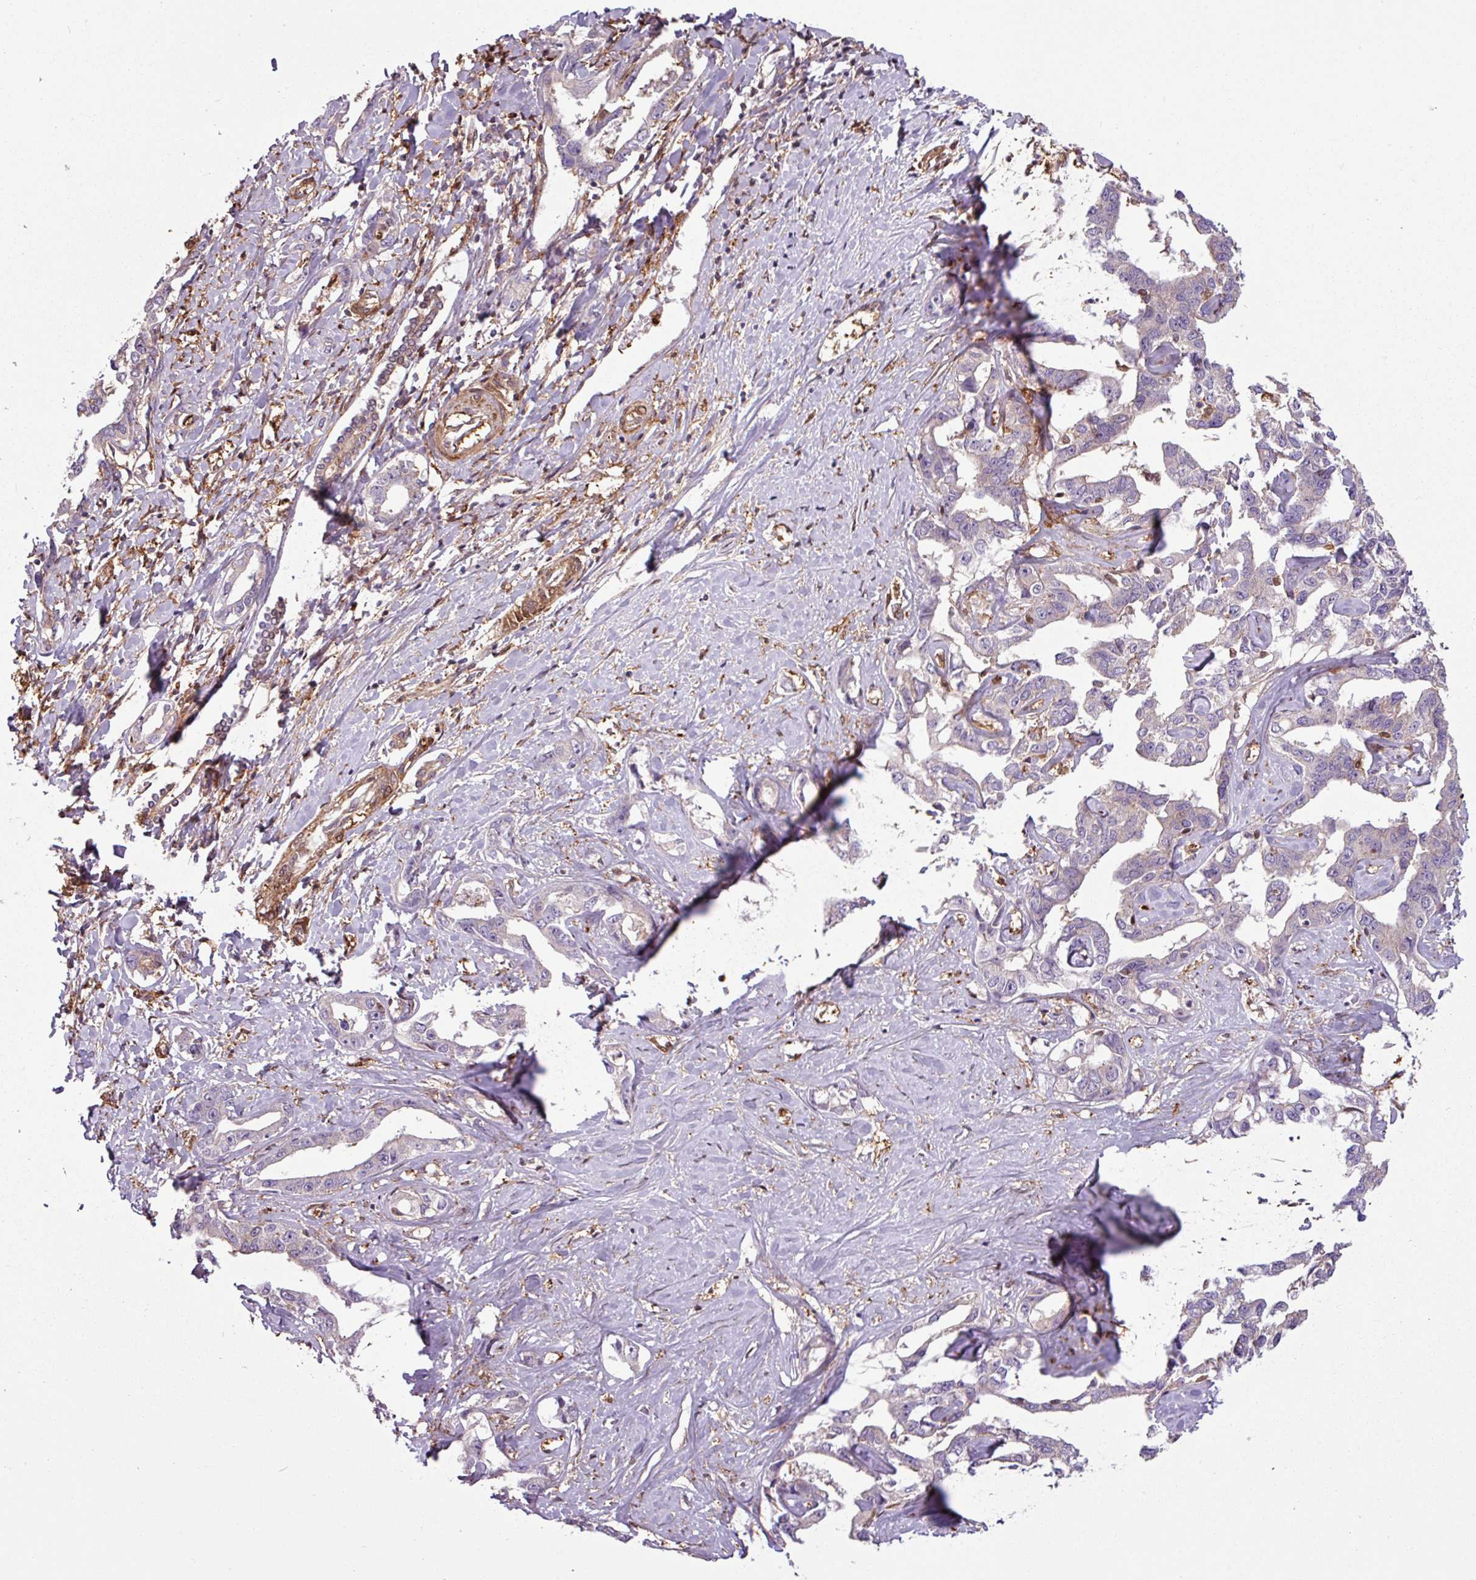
{"staining": {"intensity": "negative", "quantity": "none", "location": "none"}, "tissue": "liver cancer", "cell_type": "Tumor cells", "image_type": "cancer", "snomed": [{"axis": "morphology", "description": "Cholangiocarcinoma"}, {"axis": "topography", "description": "Liver"}], "caption": "Immunohistochemical staining of liver cancer (cholangiocarcinoma) demonstrates no significant expression in tumor cells. Nuclei are stained in blue.", "gene": "SH3BGRL", "patient": {"sex": "male", "age": 59}}